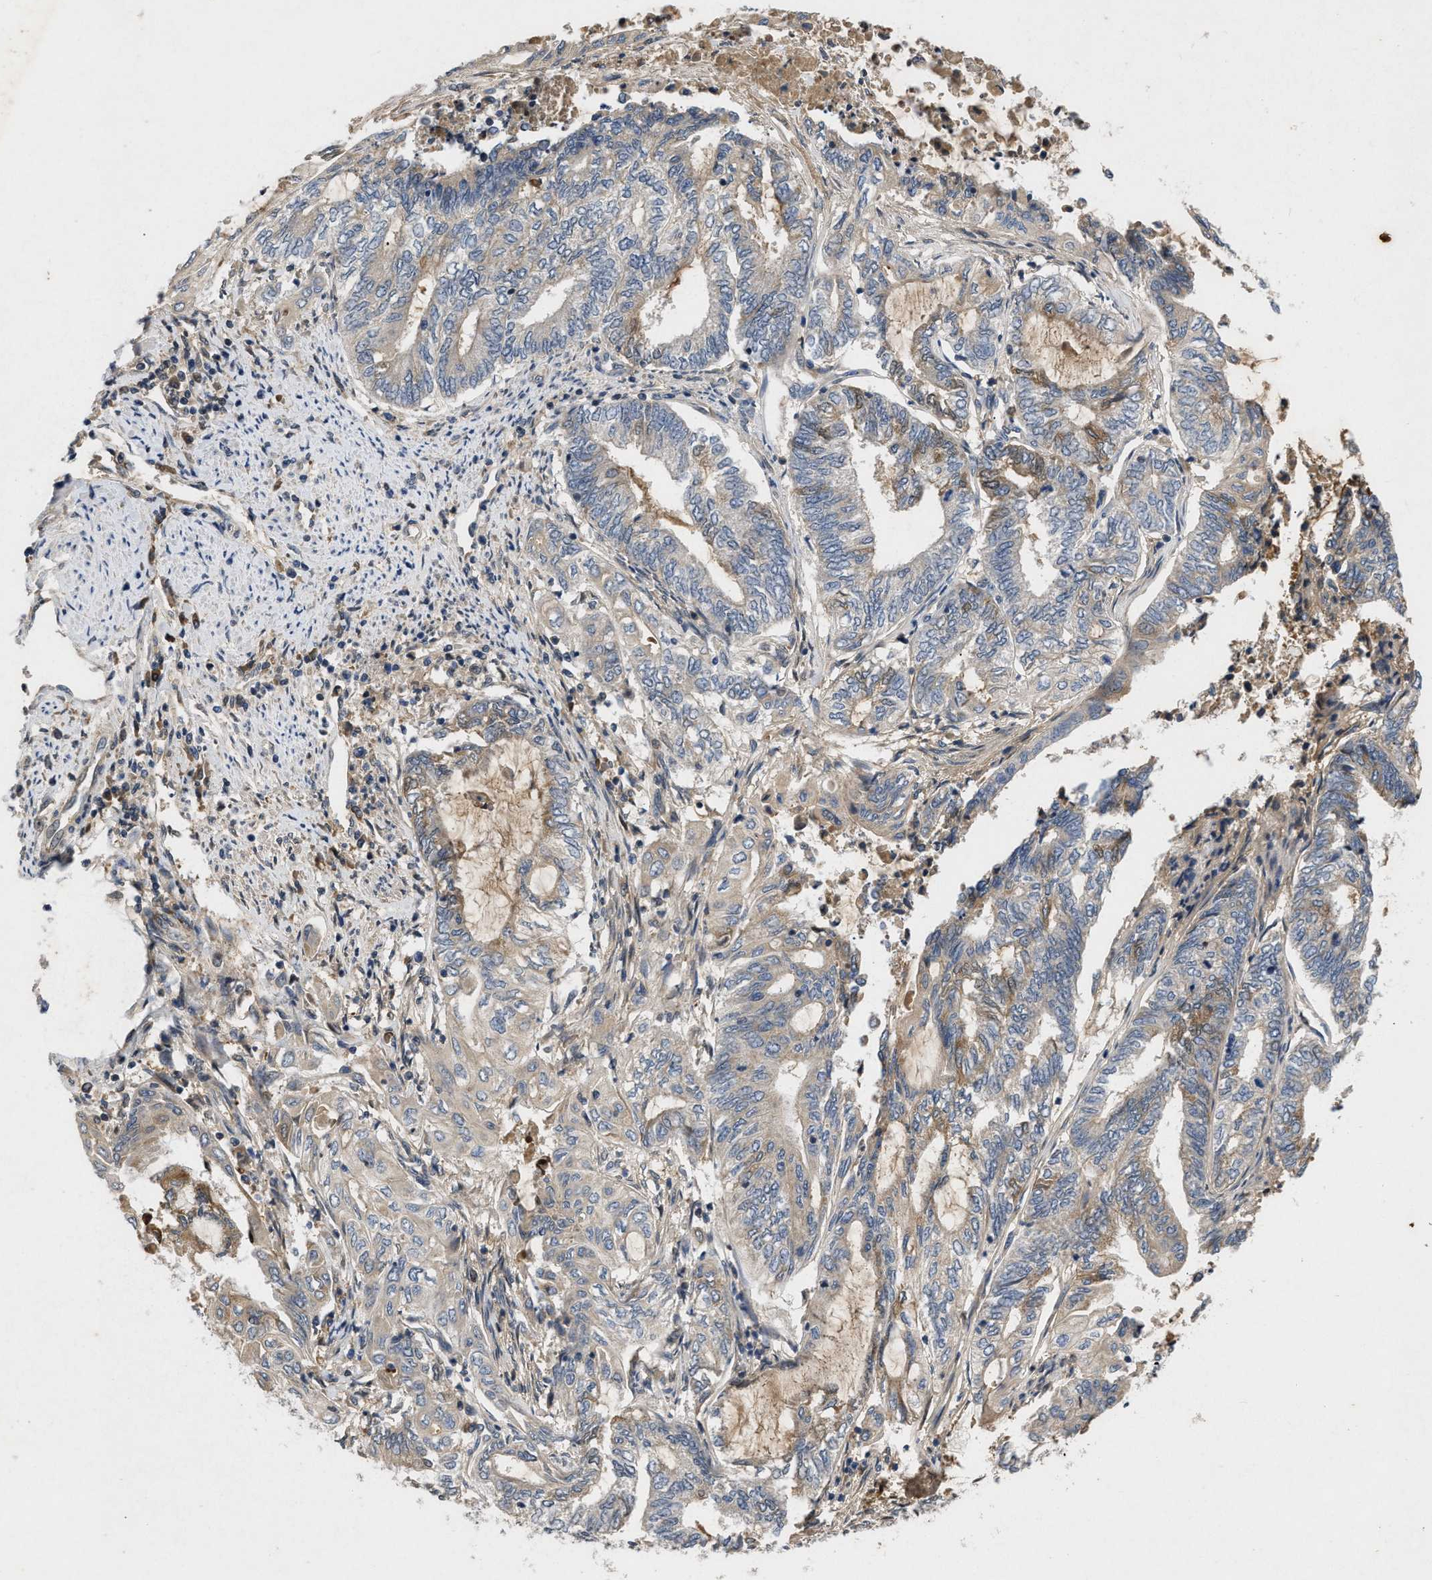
{"staining": {"intensity": "moderate", "quantity": "<25%", "location": "cytoplasmic/membranous"}, "tissue": "endometrial cancer", "cell_type": "Tumor cells", "image_type": "cancer", "snomed": [{"axis": "morphology", "description": "Adenocarcinoma, NOS"}, {"axis": "topography", "description": "Uterus"}, {"axis": "topography", "description": "Endometrium"}], "caption": "Tumor cells demonstrate low levels of moderate cytoplasmic/membranous positivity in approximately <25% of cells in human endometrial adenocarcinoma.", "gene": "VPS4A", "patient": {"sex": "female", "age": 70}}